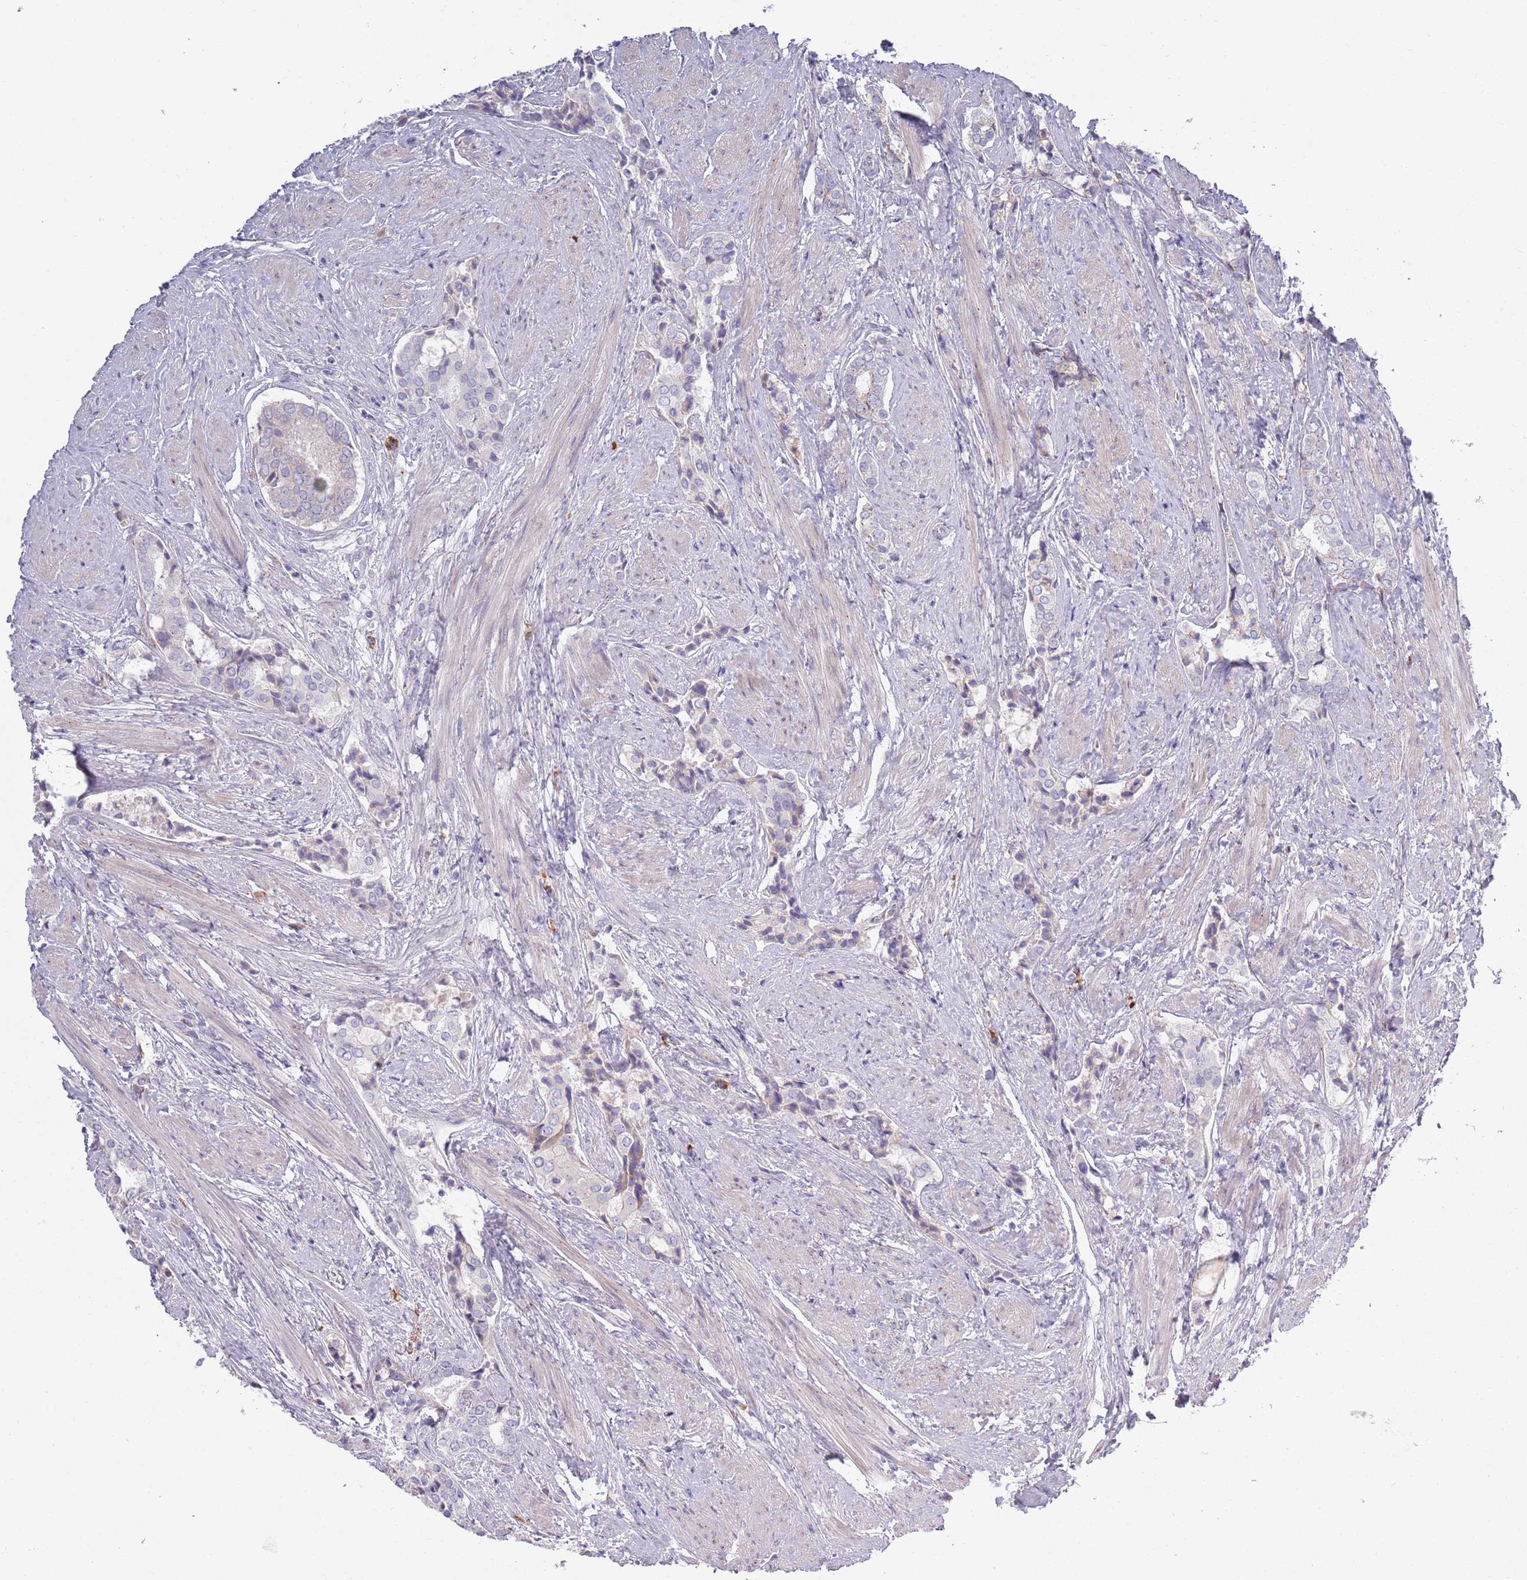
{"staining": {"intensity": "negative", "quantity": "none", "location": "none"}, "tissue": "prostate cancer", "cell_type": "Tumor cells", "image_type": "cancer", "snomed": [{"axis": "morphology", "description": "Adenocarcinoma, High grade"}, {"axis": "topography", "description": "Prostate"}], "caption": "Prostate cancer was stained to show a protein in brown. There is no significant expression in tumor cells.", "gene": "LTB", "patient": {"sex": "male", "age": 71}}